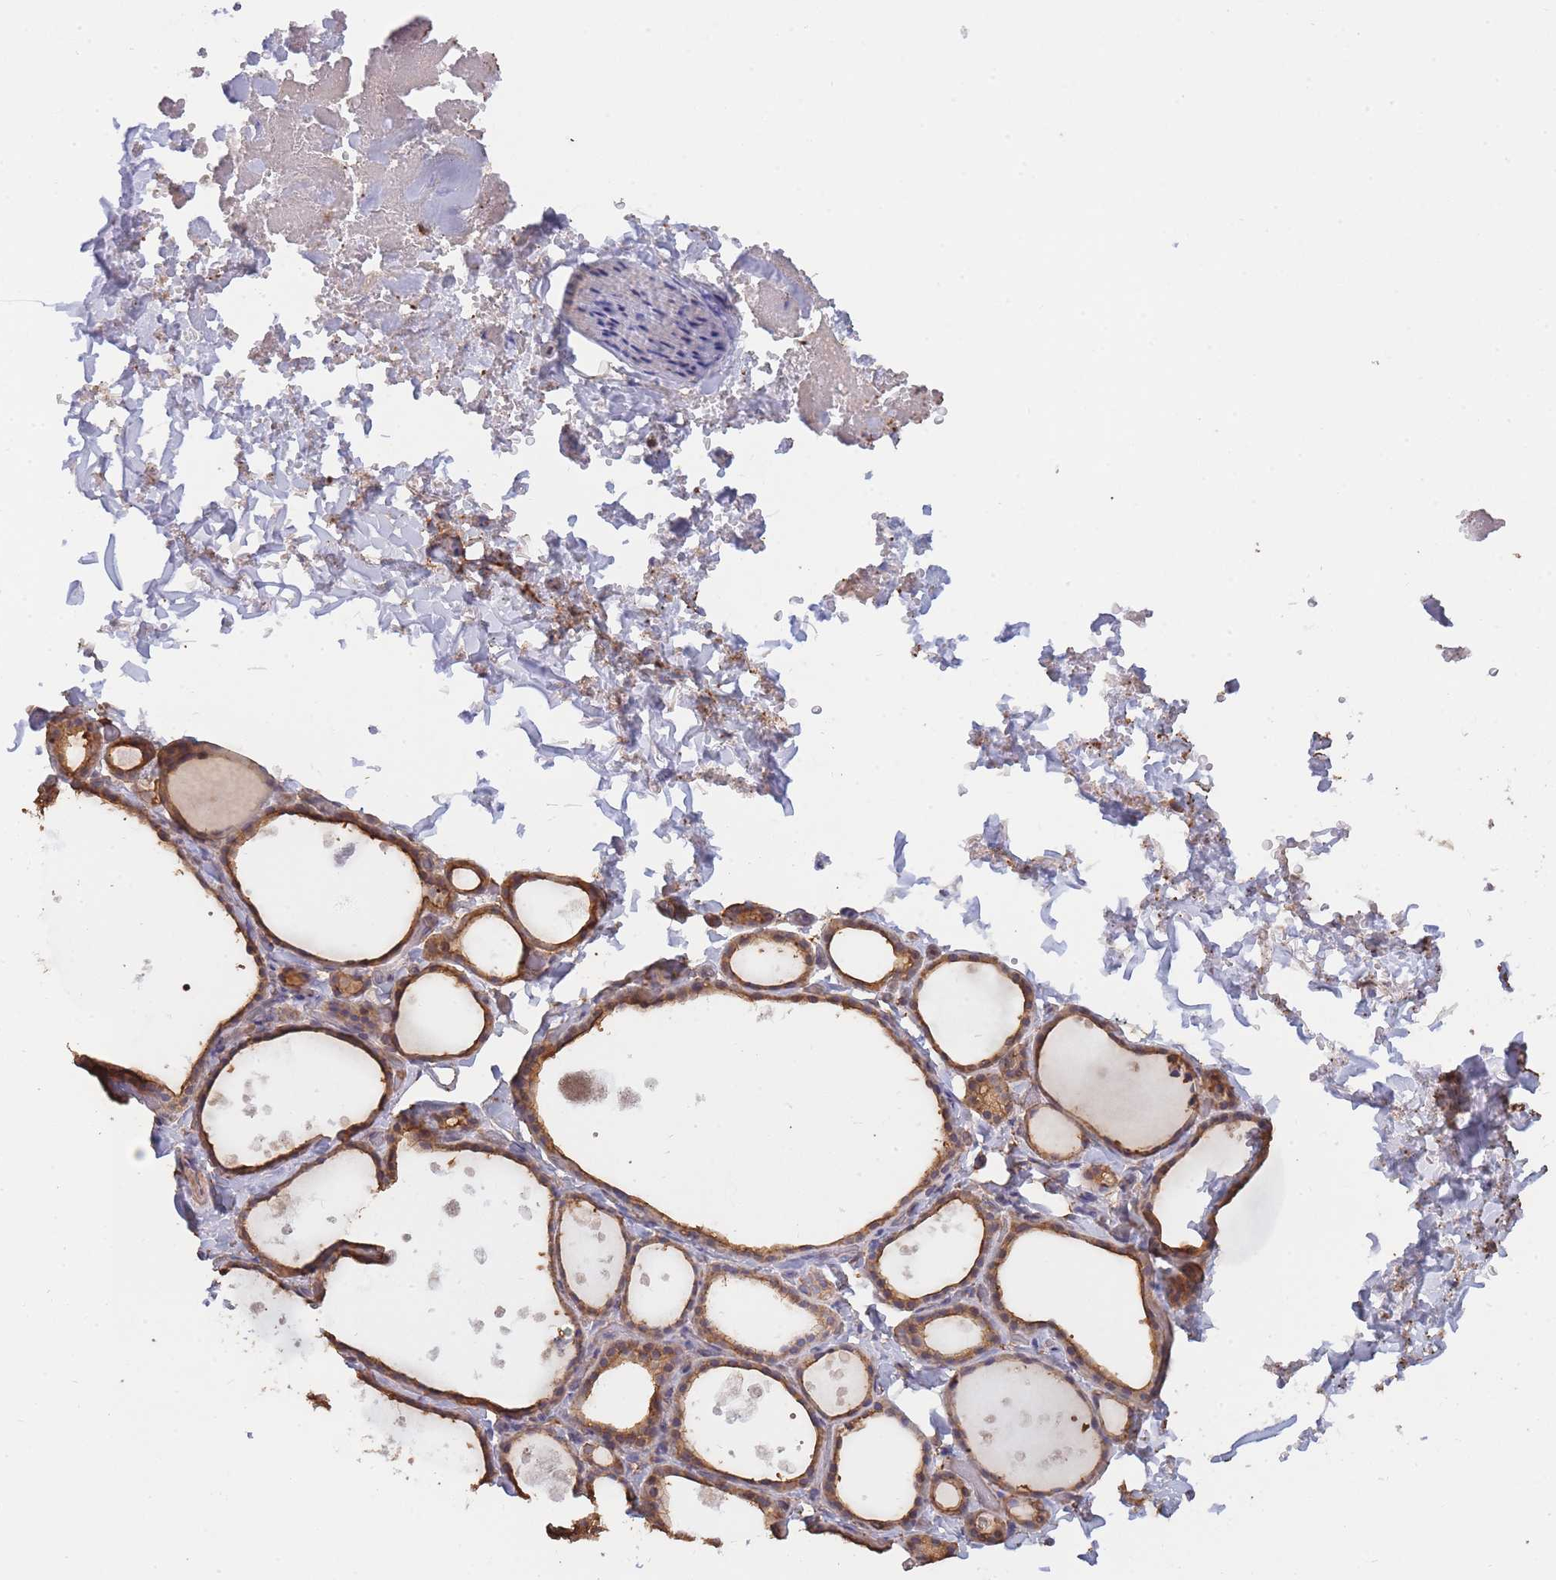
{"staining": {"intensity": "moderate", "quantity": ">75%", "location": "cytoplasmic/membranous"}, "tissue": "thyroid gland", "cell_type": "Glandular cells", "image_type": "normal", "snomed": [{"axis": "morphology", "description": "Normal tissue, NOS"}, {"axis": "topography", "description": "Thyroid gland"}], "caption": "Protein staining reveals moderate cytoplasmic/membranous staining in approximately >75% of glandular cells in normal thyroid gland. (Brightfield microscopy of DAB IHC at high magnification).", "gene": "METRN", "patient": {"sex": "female", "age": 44}}